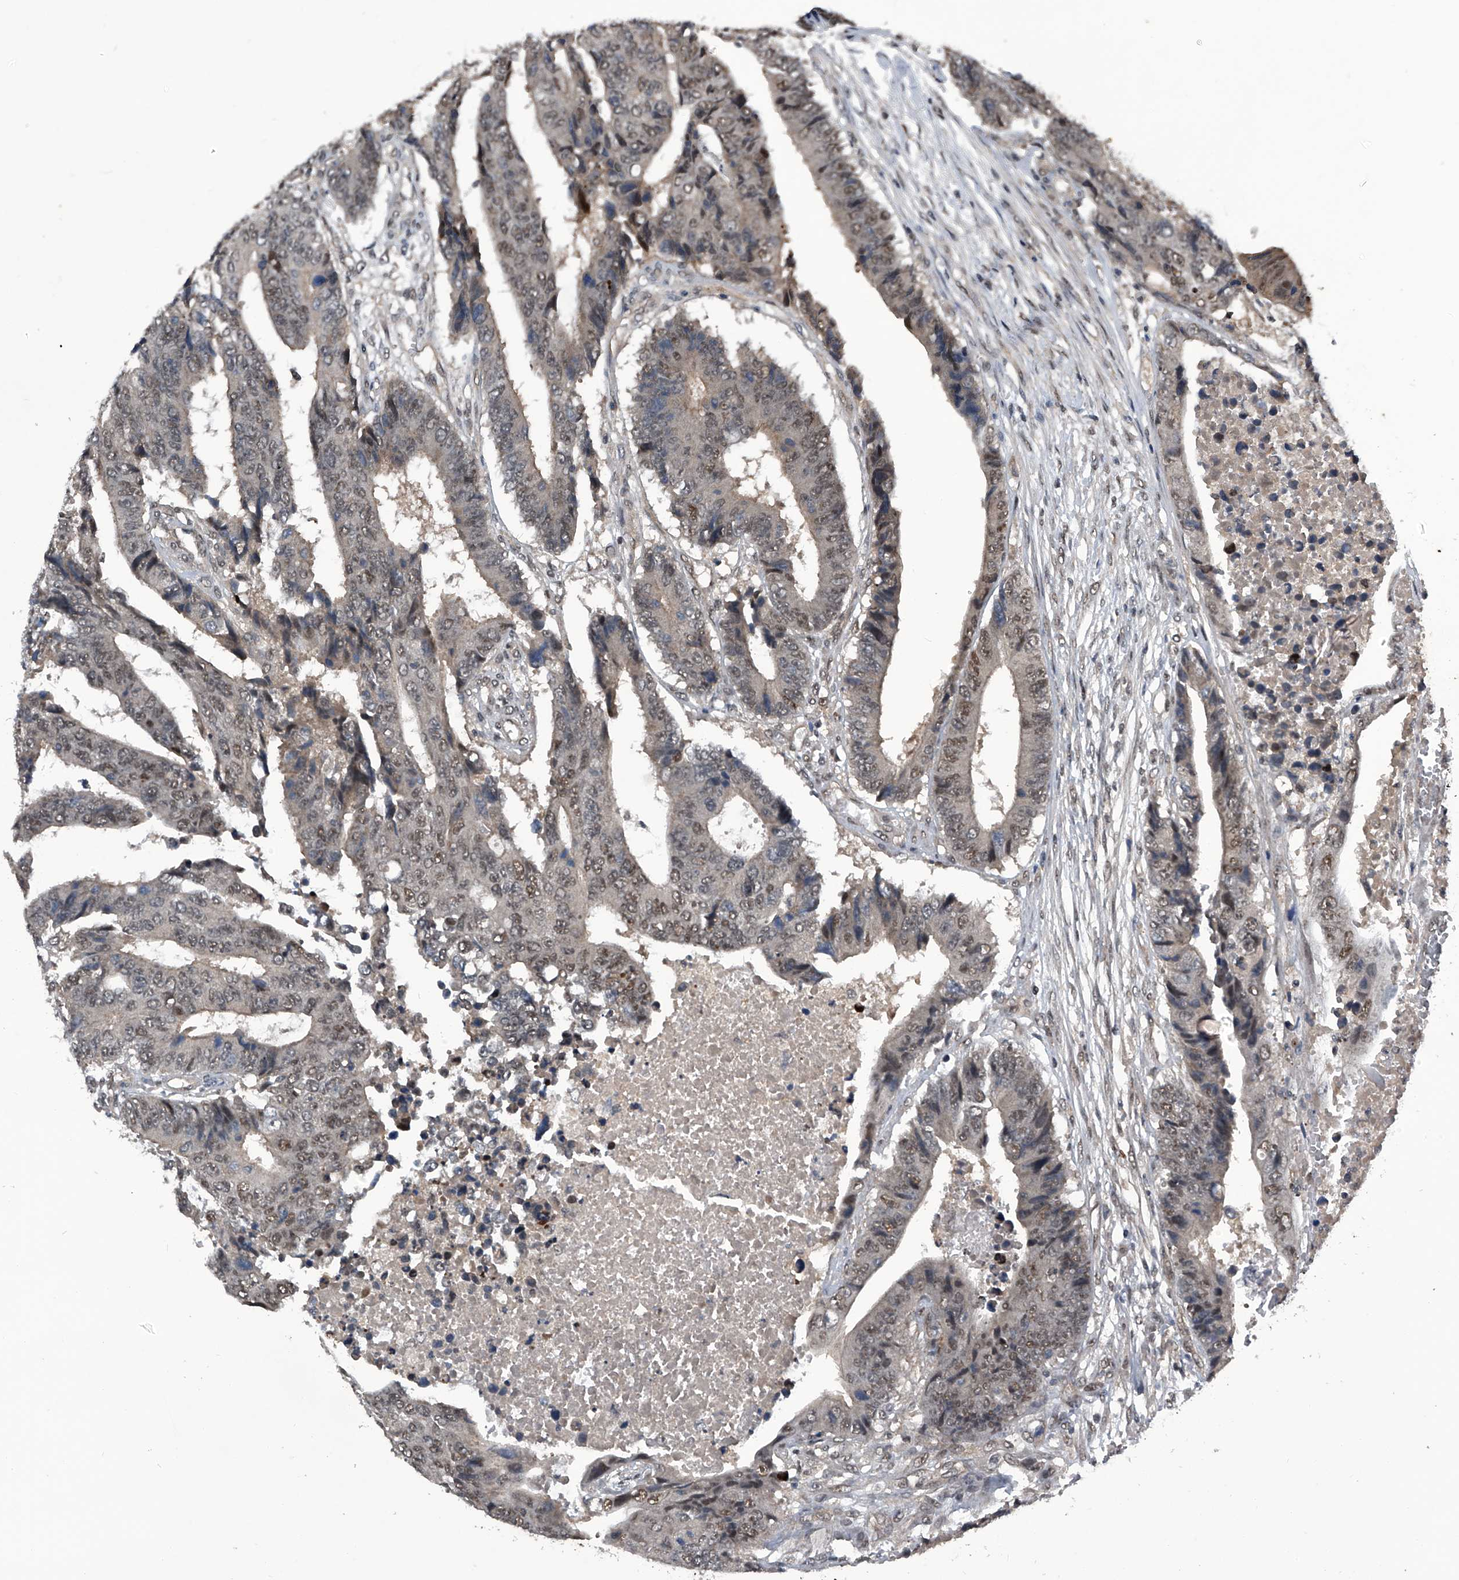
{"staining": {"intensity": "weak", "quantity": "25%-75%", "location": "nuclear"}, "tissue": "colorectal cancer", "cell_type": "Tumor cells", "image_type": "cancer", "snomed": [{"axis": "morphology", "description": "Adenocarcinoma, NOS"}, {"axis": "topography", "description": "Rectum"}], "caption": "High-magnification brightfield microscopy of colorectal cancer (adenocarcinoma) stained with DAB (brown) and counterstained with hematoxylin (blue). tumor cells exhibit weak nuclear positivity is appreciated in approximately25%-75% of cells.", "gene": "SLC12A8", "patient": {"sex": "male", "age": 84}}